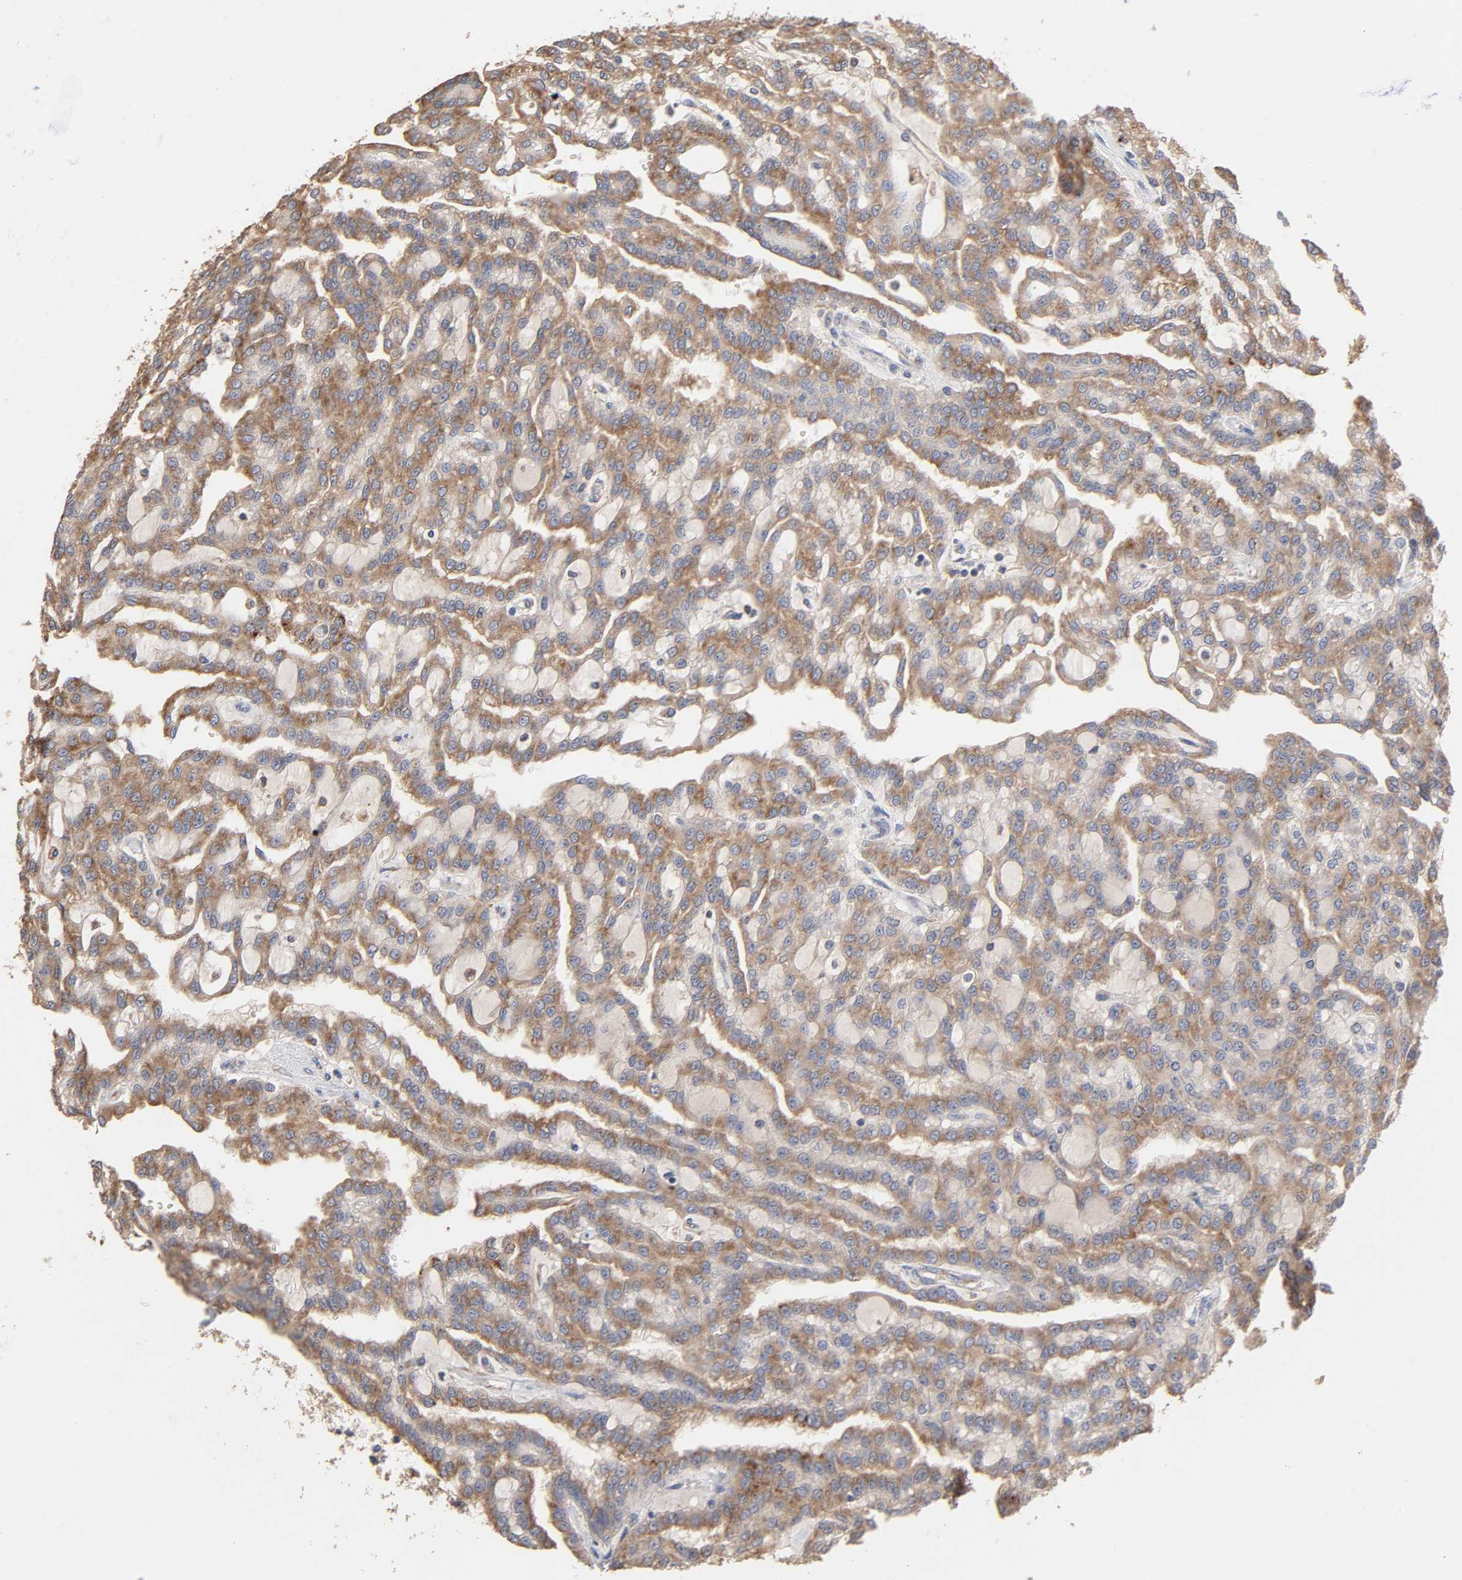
{"staining": {"intensity": "moderate", "quantity": ">75%", "location": "cytoplasmic/membranous"}, "tissue": "renal cancer", "cell_type": "Tumor cells", "image_type": "cancer", "snomed": [{"axis": "morphology", "description": "Adenocarcinoma, NOS"}, {"axis": "topography", "description": "Kidney"}], "caption": "Immunohistochemistry staining of renal adenocarcinoma, which reveals medium levels of moderate cytoplasmic/membranous positivity in about >75% of tumor cells indicating moderate cytoplasmic/membranous protein positivity. The staining was performed using DAB (brown) for protein detection and nuclei were counterstained in hematoxylin (blue).", "gene": "EIF4G2", "patient": {"sex": "male", "age": 63}}